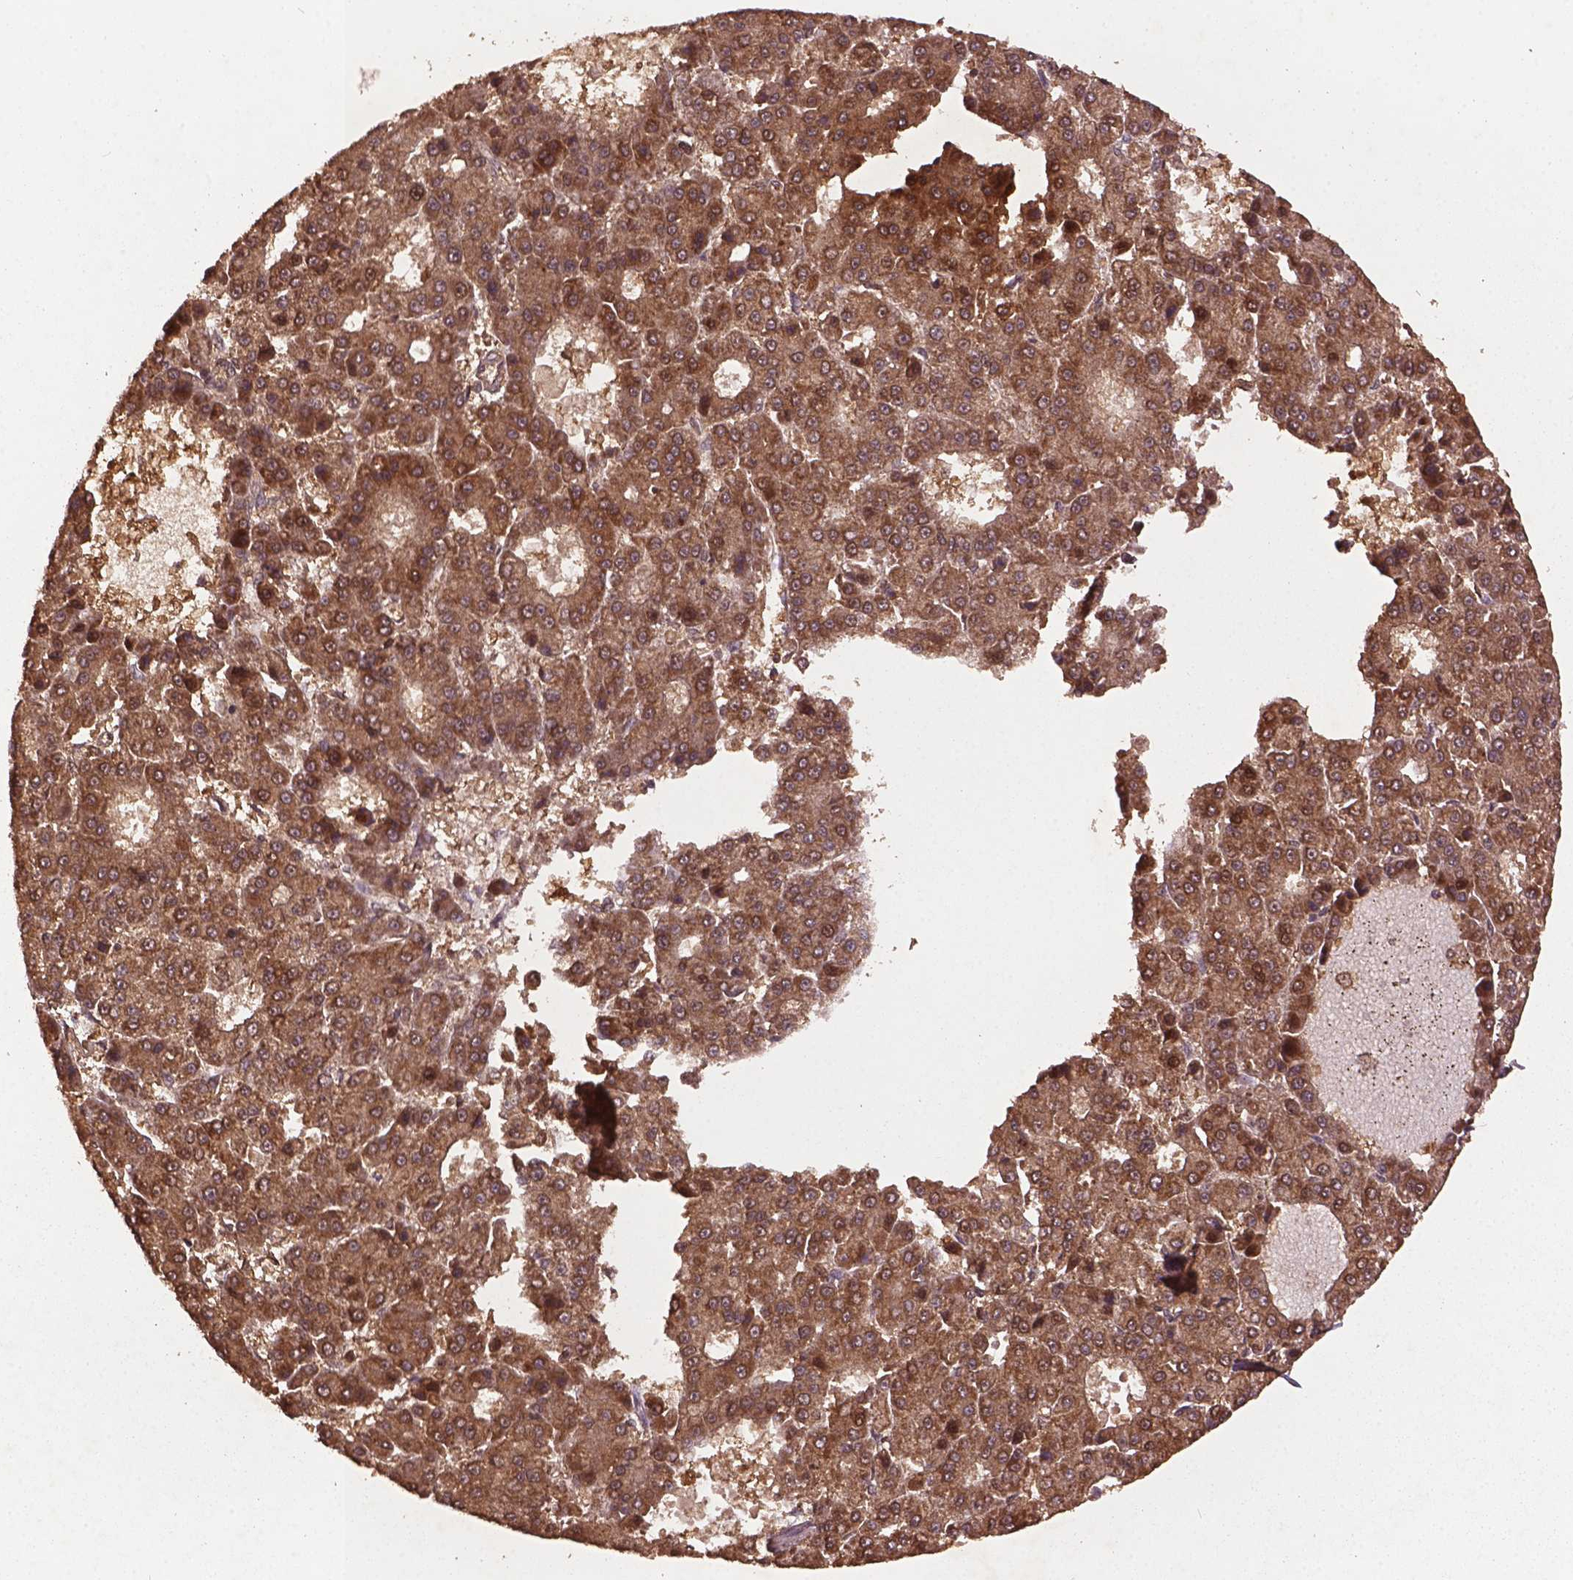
{"staining": {"intensity": "moderate", "quantity": ">75%", "location": "cytoplasmic/membranous"}, "tissue": "liver cancer", "cell_type": "Tumor cells", "image_type": "cancer", "snomed": [{"axis": "morphology", "description": "Carcinoma, Hepatocellular, NOS"}, {"axis": "topography", "description": "Liver"}], "caption": "Immunohistochemical staining of human liver cancer (hepatocellular carcinoma) displays medium levels of moderate cytoplasmic/membranous protein staining in approximately >75% of tumor cells.", "gene": "BABAM1", "patient": {"sex": "male", "age": 70}}